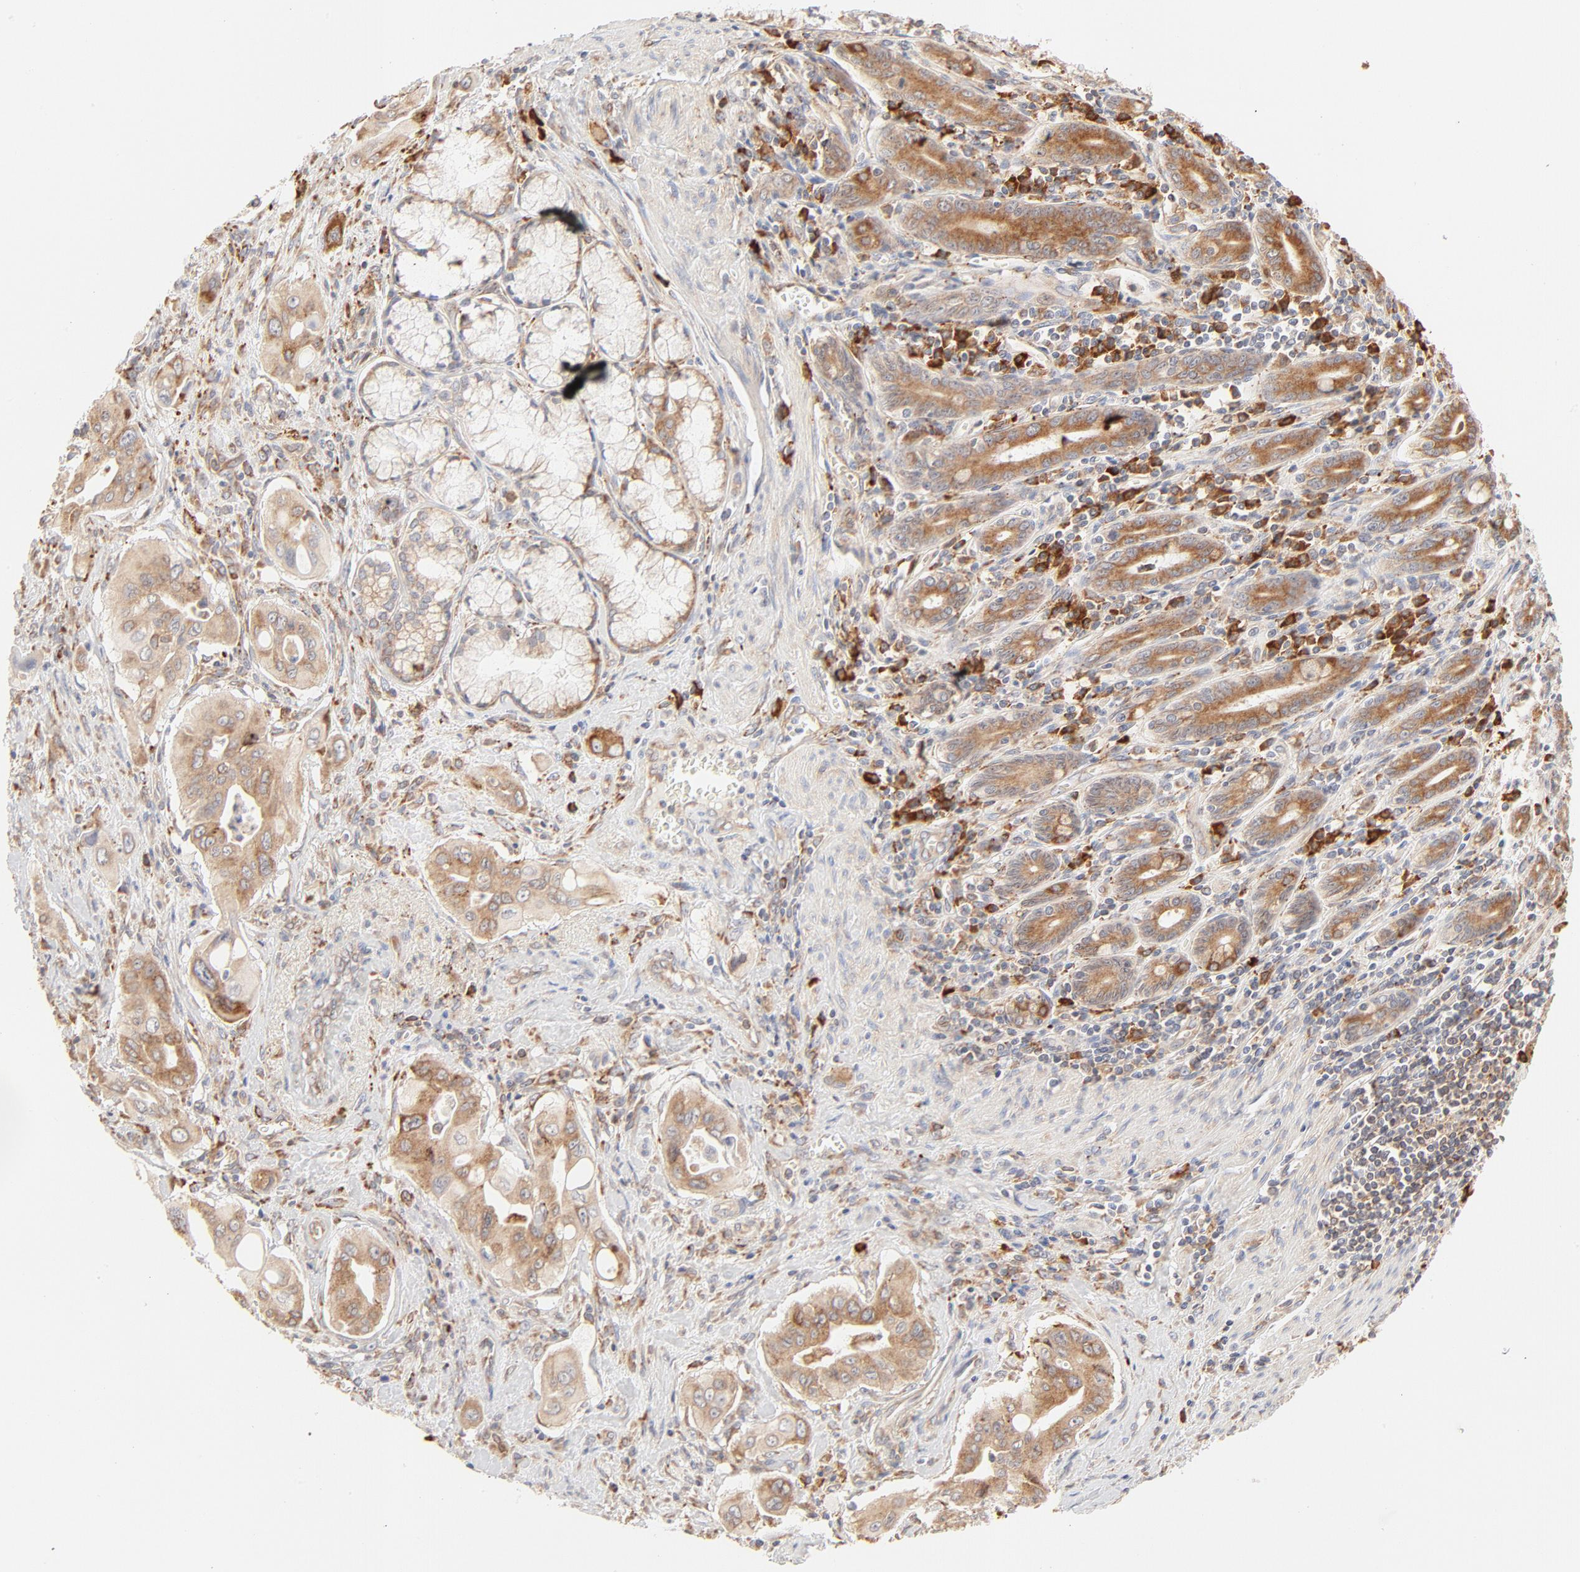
{"staining": {"intensity": "moderate", "quantity": ">75%", "location": "cytoplasmic/membranous"}, "tissue": "pancreatic cancer", "cell_type": "Tumor cells", "image_type": "cancer", "snomed": [{"axis": "morphology", "description": "Adenocarcinoma, NOS"}, {"axis": "topography", "description": "Pancreas"}], "caption": "Protein staining exhibits moderate cytoplasmic/membranous expression in about >75% of tumor cells in pancreatic cancer (adenocarcinoma). (DAB IHC with brightfield microscopy, high magnification).", "gene": "PARP12", "patient": {"sex": "male", "age": 77}}